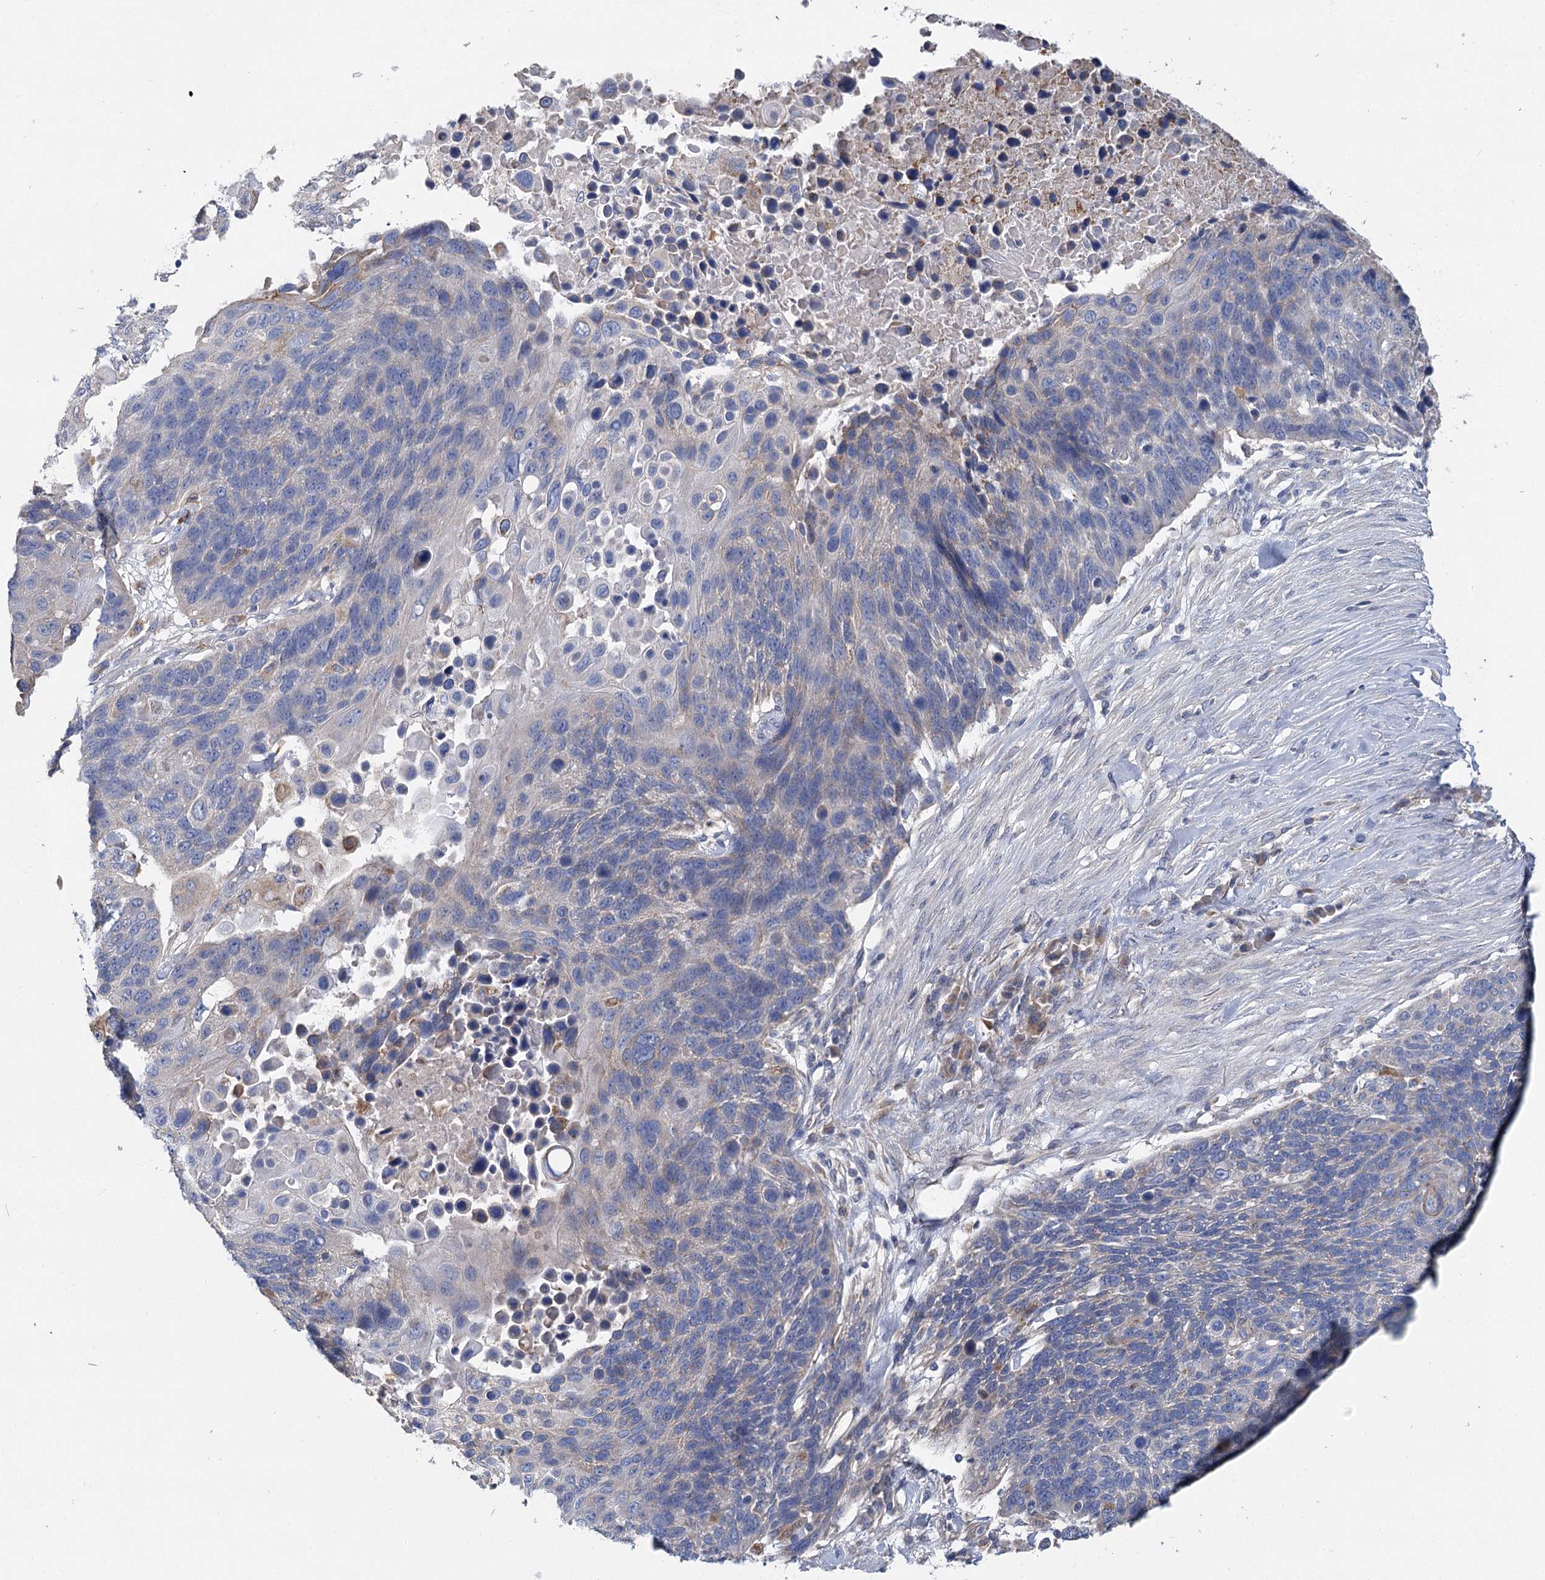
{"staining": {"intensity": "negative", "quantity": "none", "location": "none"}, "tissue": "lung cancer", "cell_type": "Tumor cells", "image_type": "cancer", "snomed": [{"axis": "morphology", "description": "Normal tissue, NOS"}, {"axis": "morphology", "description": "Squamous cell carcinoma, NOS"}, {"axis": "topography", "description": "Lymph node"}, {"axis": "topography", "description": "Lung"}], "caption": "Tumor cells show no significant positivity in squamous cell carcinoma (lung).", "gene": "ANKRD16", "patient": {"sex": "male", "age": 66}}